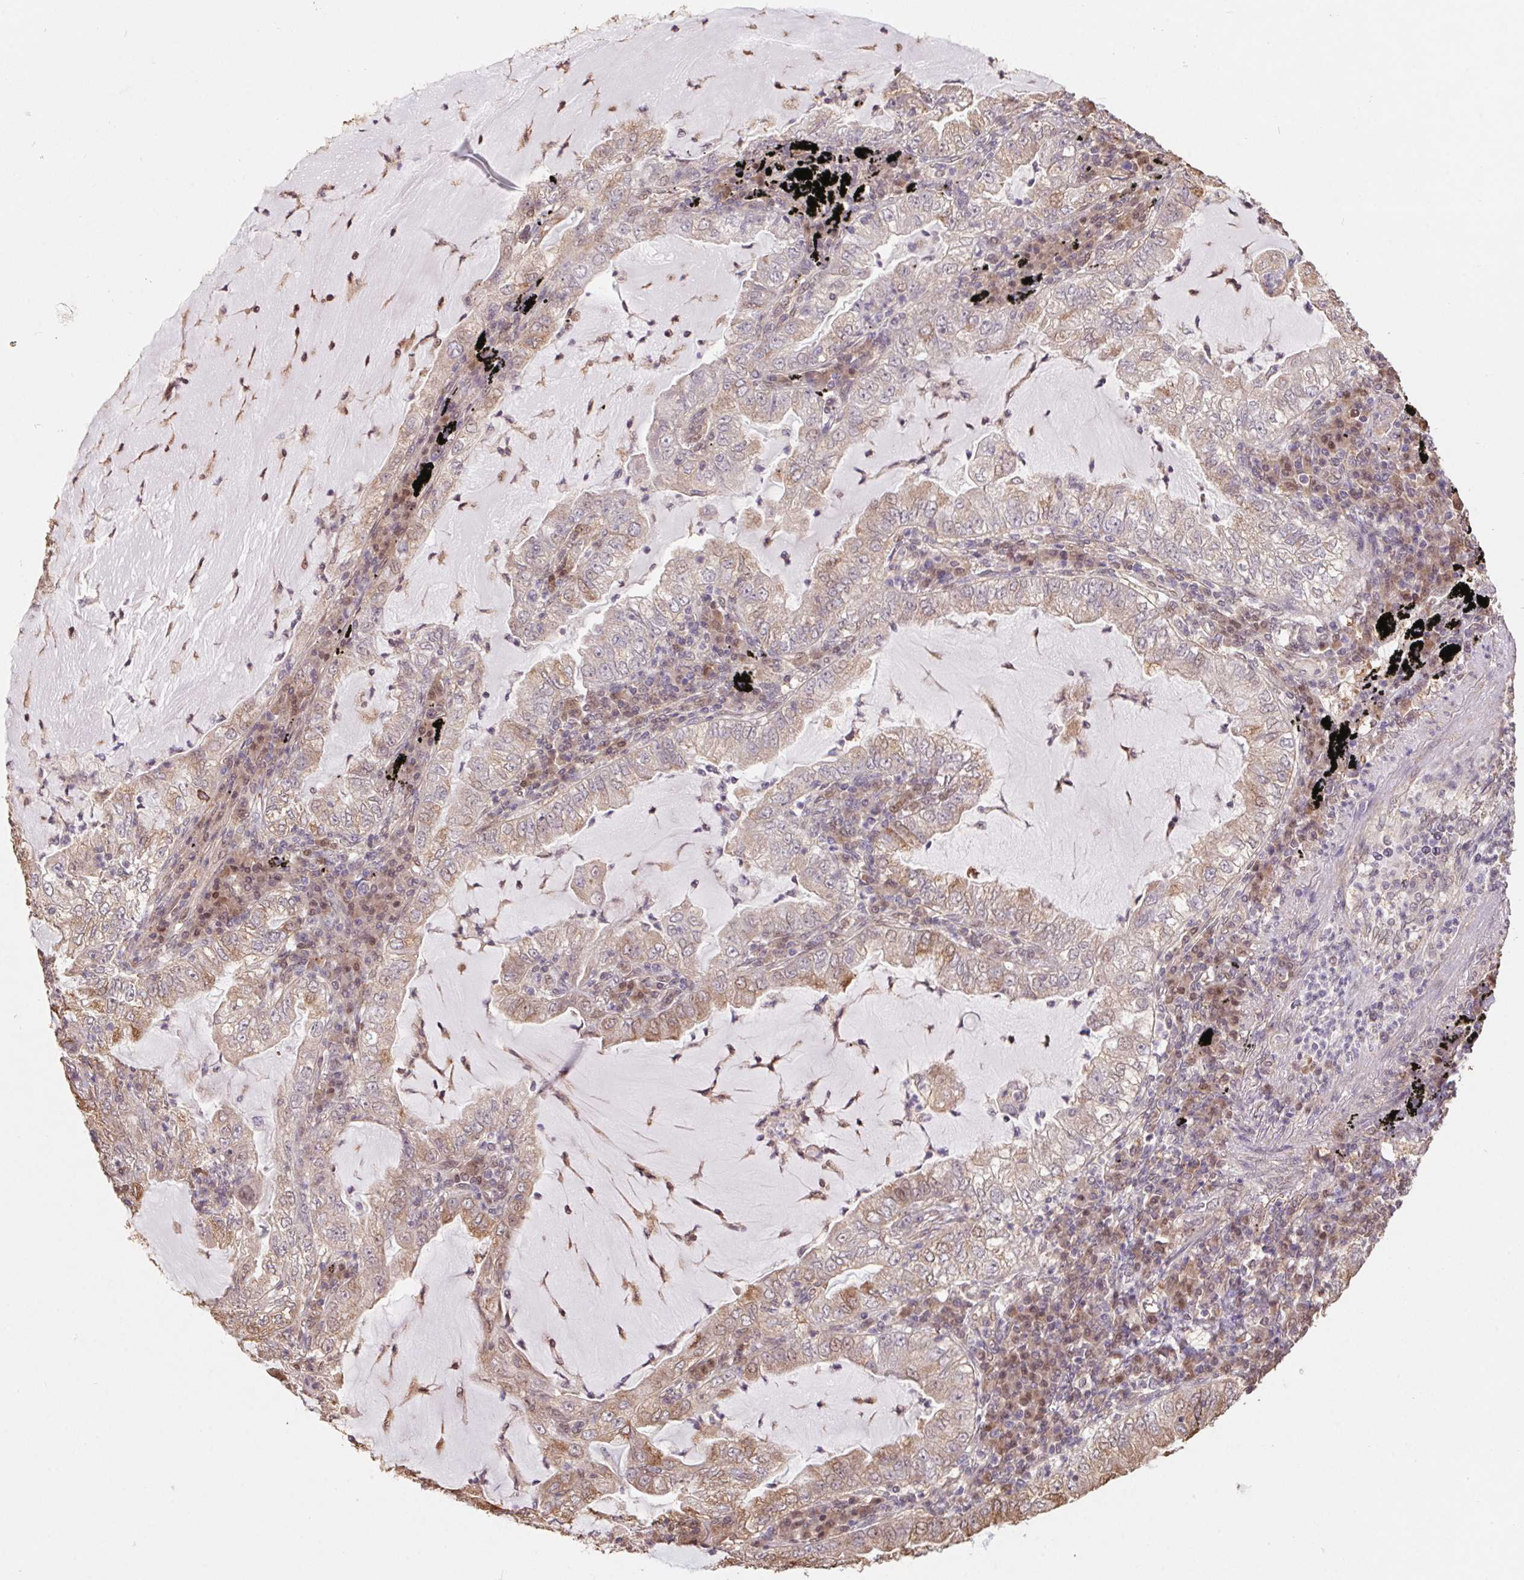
{"staining": {"intensity": "moderate", "quantity": "25%-75%", "location": "cytoplasmic/membranous"}, "tissue": "lung cancer", "cell_type": "Tumor cells", "image_type": "cancer", "snomed": [{"axis": "morphology", "description": "Adenocarcinoma, NOS"}, {"axis": "topography", "description": "Lung"}], "caption": "This micrograph shows IHC staining of human adenocarcinoma (lung), with medium moderate cytoplasmic/membranous expression in approximately 25%-75% of tumor cells.", "gene": "CUTA", "patient": {"sex": "female", "age": 73}}